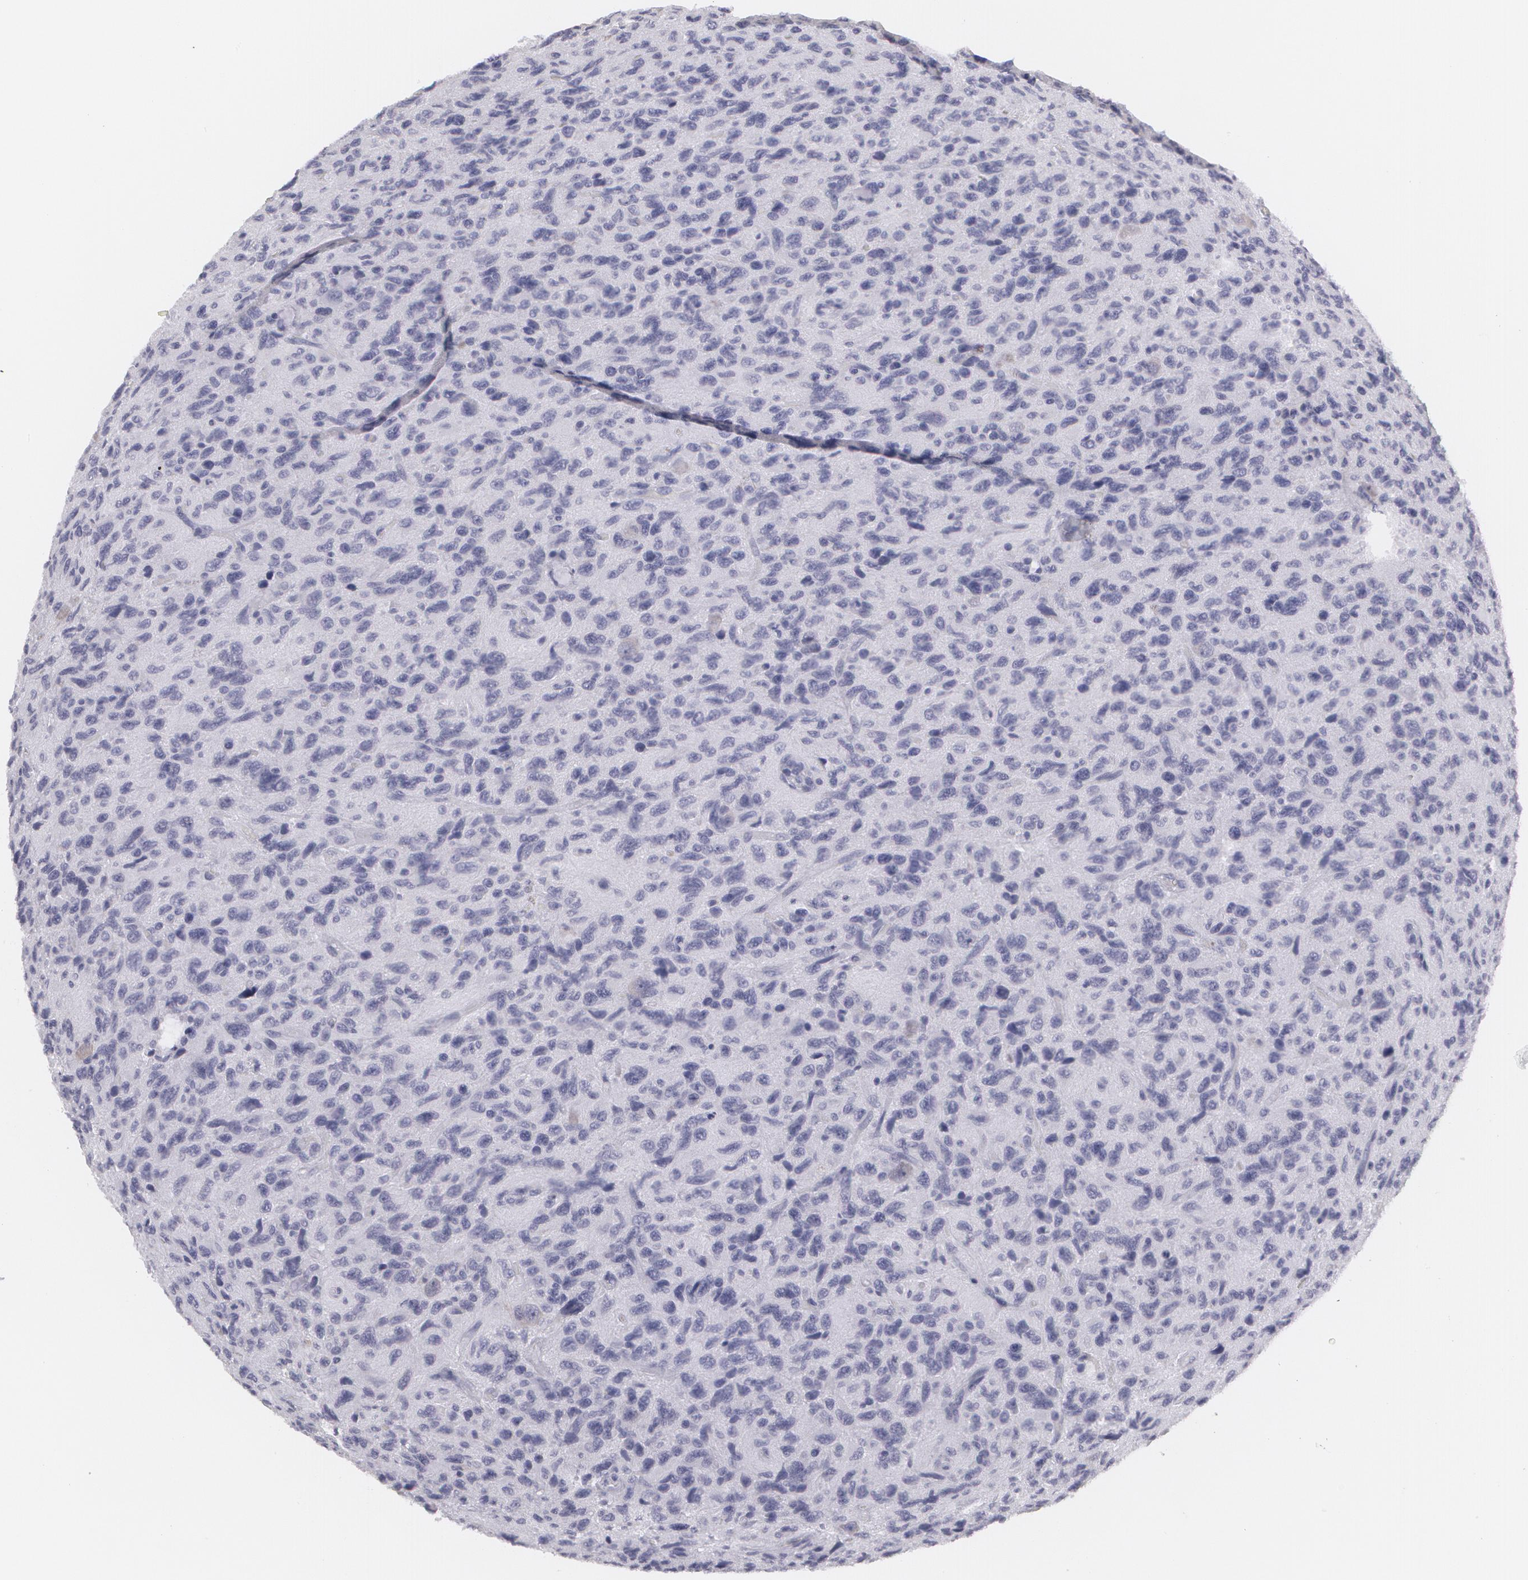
{"staining": {"intensity": "negative", "quantity": "none", "location": "none"}, "tissue": "glioma", "cell_type": "Tumor cells", "image_type": "cancer", "snomed": [{"axis": "morphology", "description": "Glioma, malignant, High grade"}, {"axis": "topography", "description": "Brain"}], "caption": "The IHC histopathology image has no significant positivity in tumor cells of glioma tissue.", "gene": "MBNL3", "patient": {"sex": "female", "age": 60}}